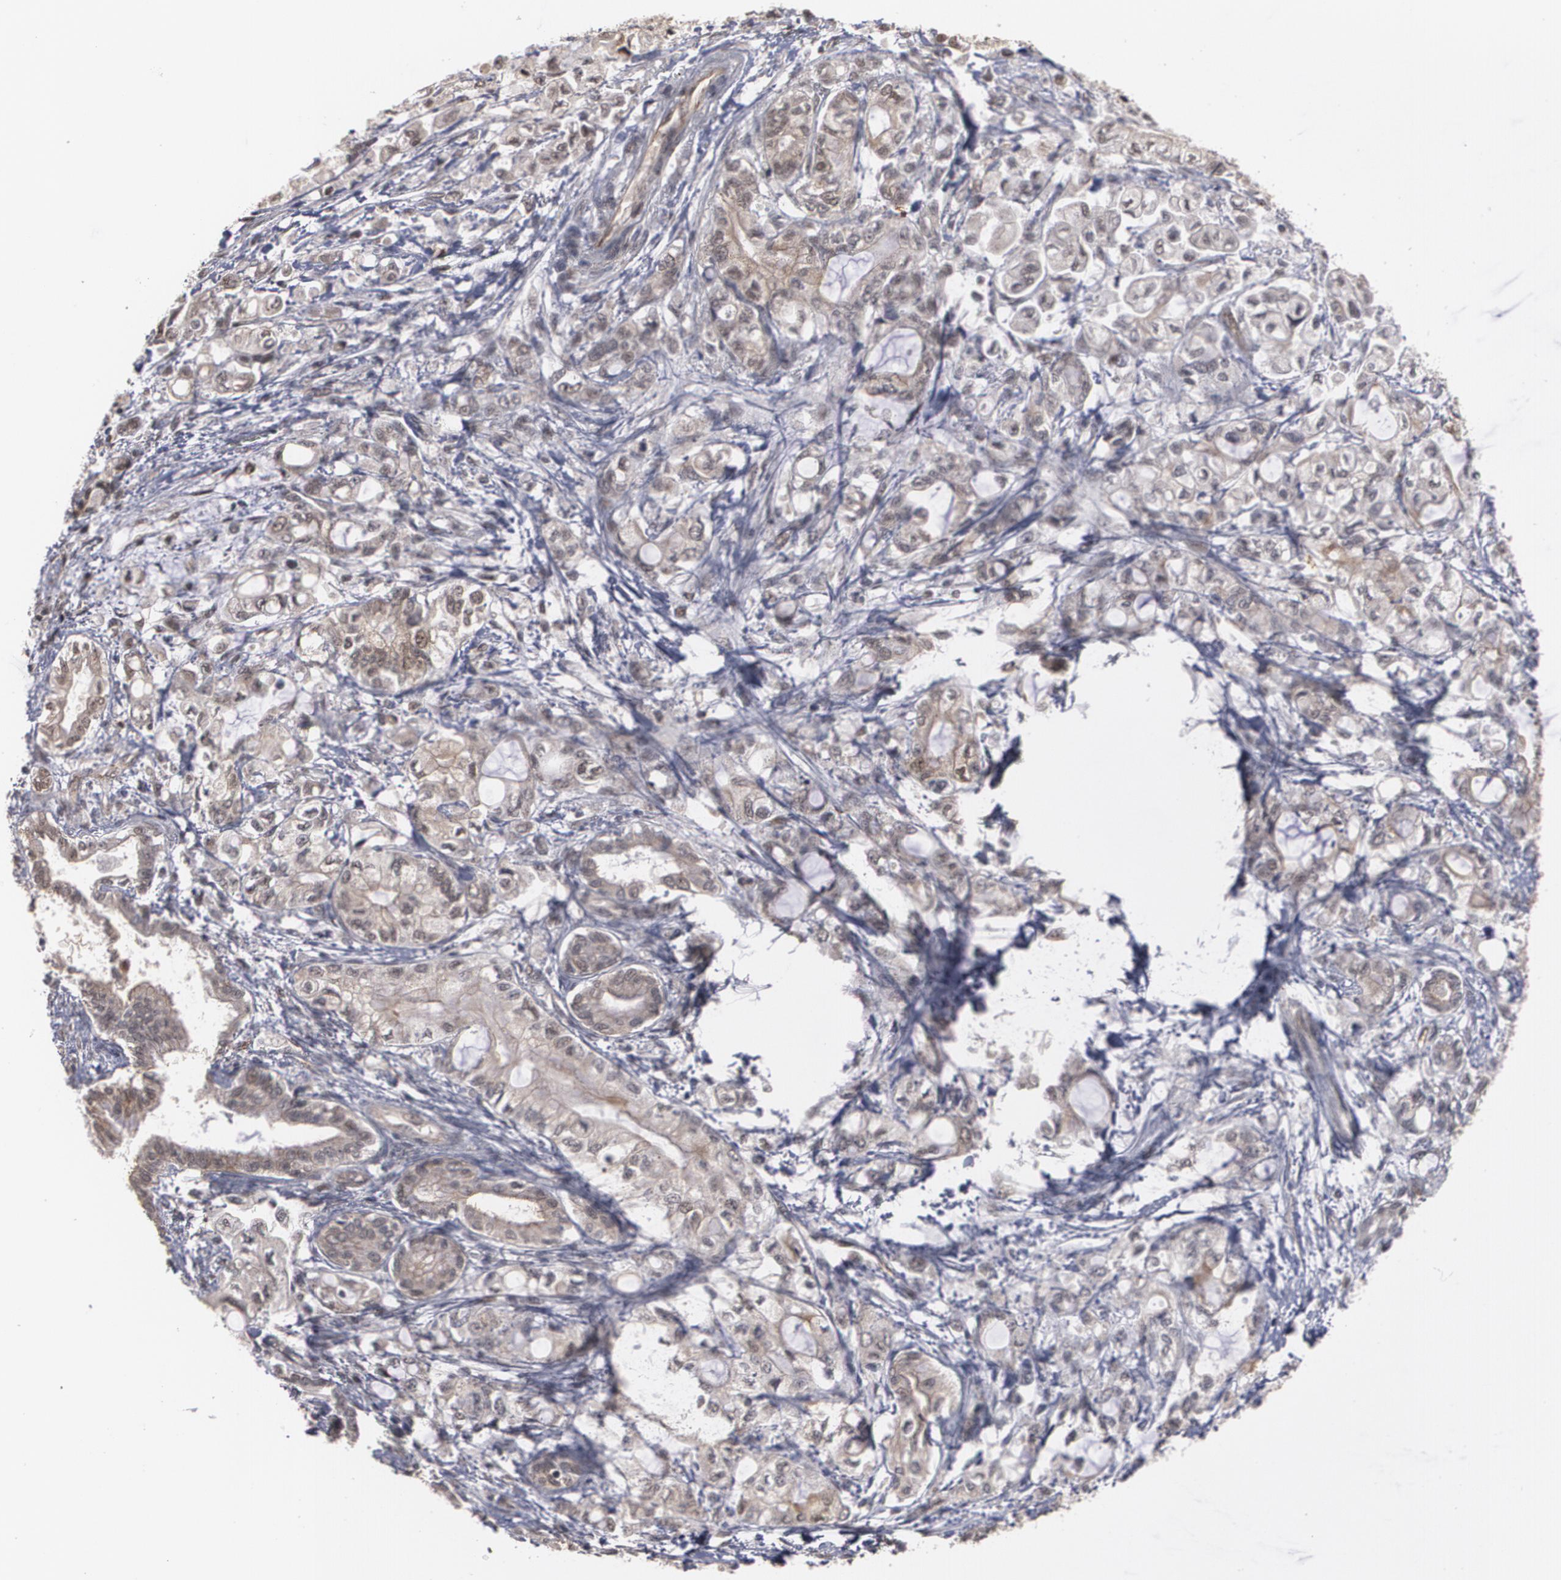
{"staining": {"intensity": "weak", "quantity": "25%-75%", "location": "cytoplasmic/membranous,nuclear"}, "tissue": "pancreatic cancer", "cell_type": "Tumor cells", "image_type": "cancer", "snomed": [{"axis": "morphology", "description": "Adenocarcinoma, NOS"}, {"axis": "topography", "description": "Pancreas"}], "caption": "Immunohistochemistry staining of pancreatic adenocarcinoma, which displays low levels of weak cytoplasmic/membranous and nuclear expression in approximately 25%-75% of tumor cells indicating weak cytoplasmic/membranous and nuclear protein staining. The staining was performed using DAB (brown) for protein detection and nuclei were counterstained in hematoxylin (blue).", "gene": "ZNF75A", "patient": {"sex": "male", "age": 79}}